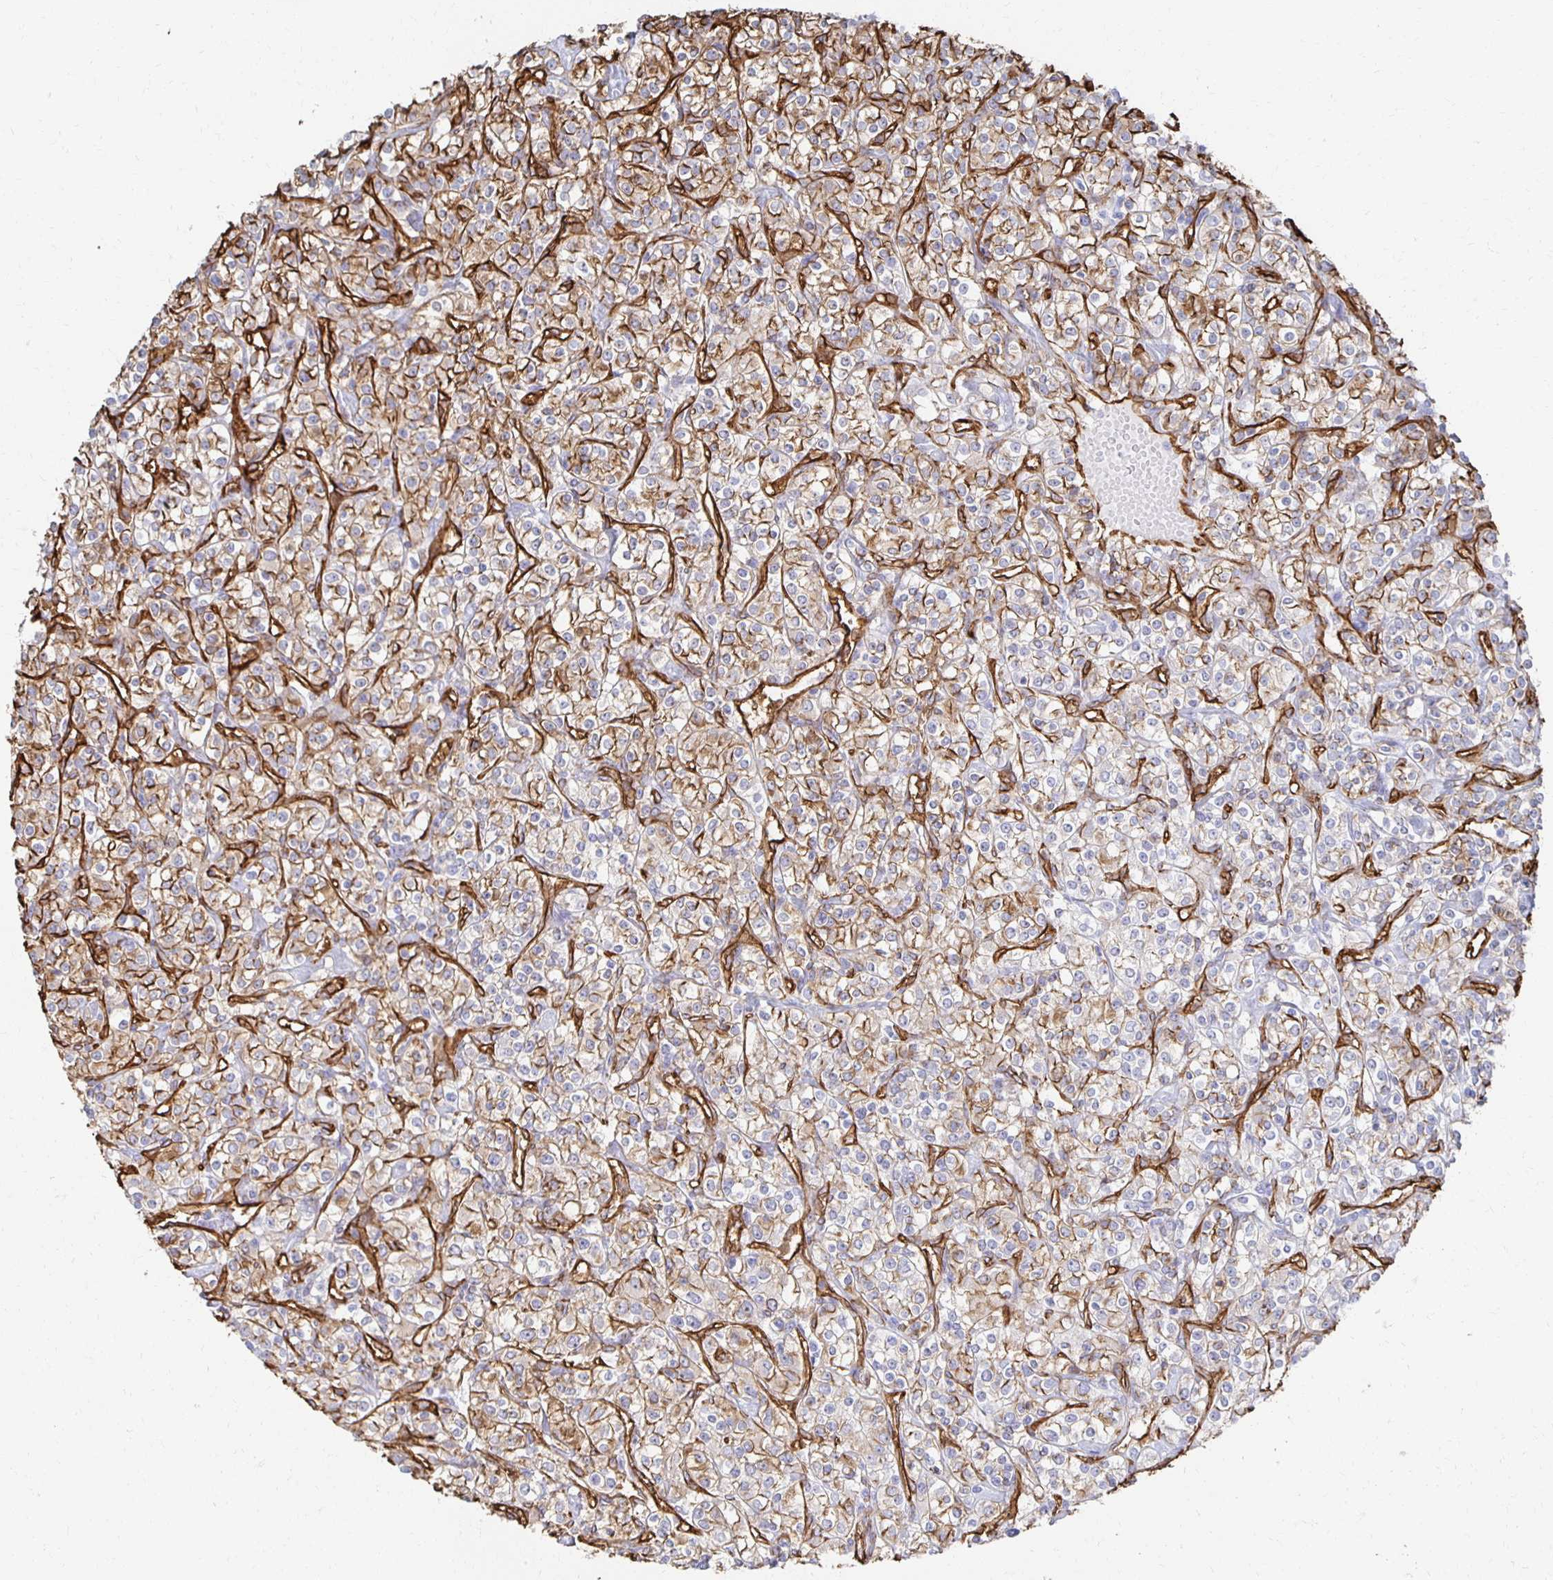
{"staining": {"intensity": "moderate", "quantity": "25%-75%", "location": "cytoplasmic/membranous"}, "tissue": "renal cancer", "cell_type": "Tumor cells", "image_type": "cancer", "snomed": [{"axis": "morphology", "description": "Adenocarcinoma, NOS"}, {"axis": "topography", "description": "Kidney"}], "caption": "The histopathology image shows a brown stain indicating the presence of a protein in the cytoplasmic/membranous of tumor cells in renal adenocarcinoma.", "gene": "VIPR2", "patient": {"sex": "male", "age": 77}}